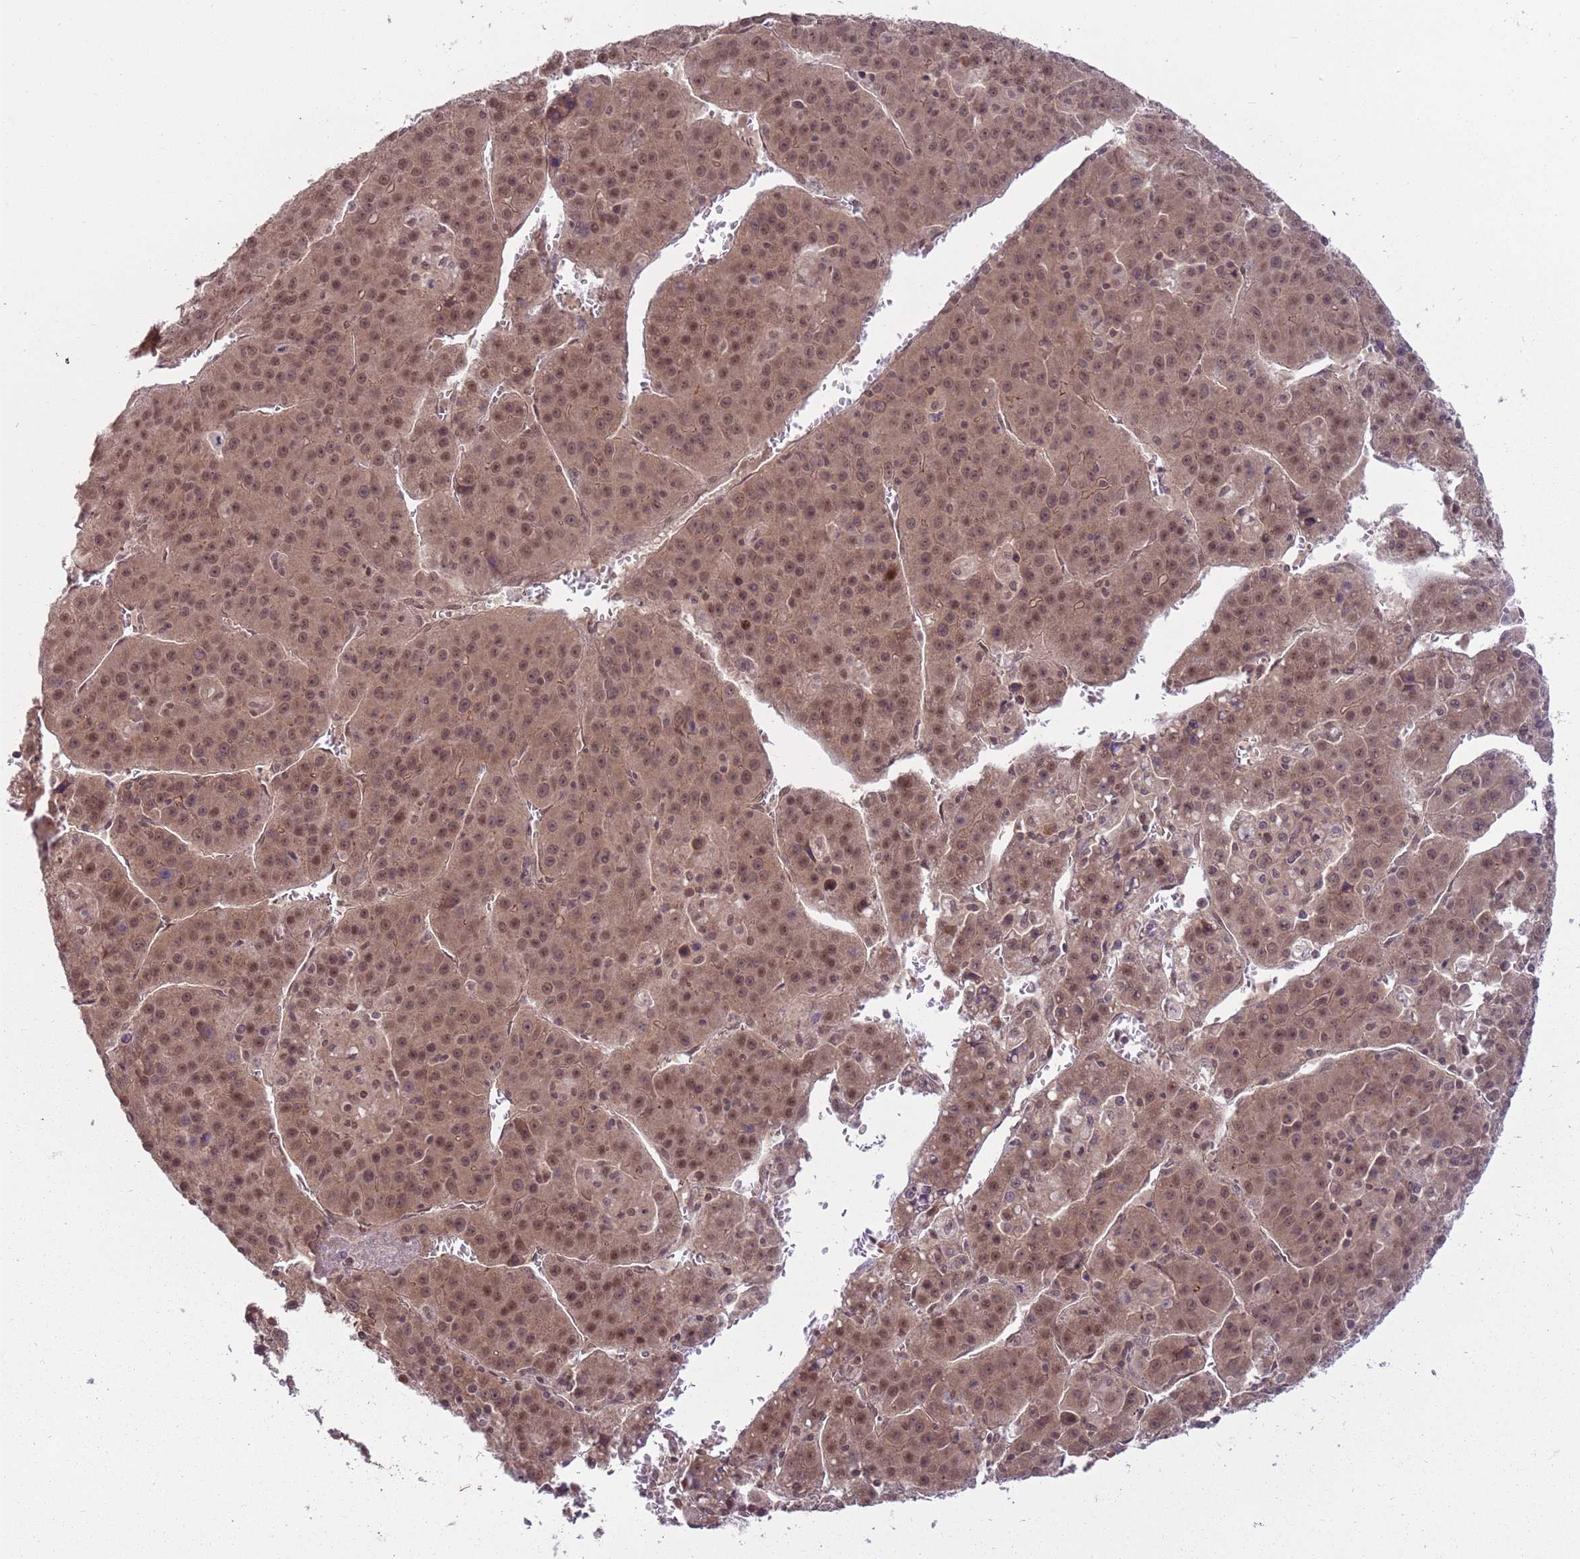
{"staining": {"intensity": "moderate", "quantity": ">75%", "location": "cytoplasmic/membranous,nuclear"}, "tissue": "liver cancer", "cell_type": "Tumor cells", "image_type": "cancer", "snomed": [{"axis": "morphology", "description": "Carcinoma, Hepatocellular, NOS"}, {"axis": "topography", "description": "Liver"}], "caption": "Liver hepatocellular carcinoma stained with IHC shows moderate cytoplasmic/membranous and nuclear staining in about >75% of tumor cells.", "gene": "ADAMTS3", "patient": {"sex": "female", "age": 53}}